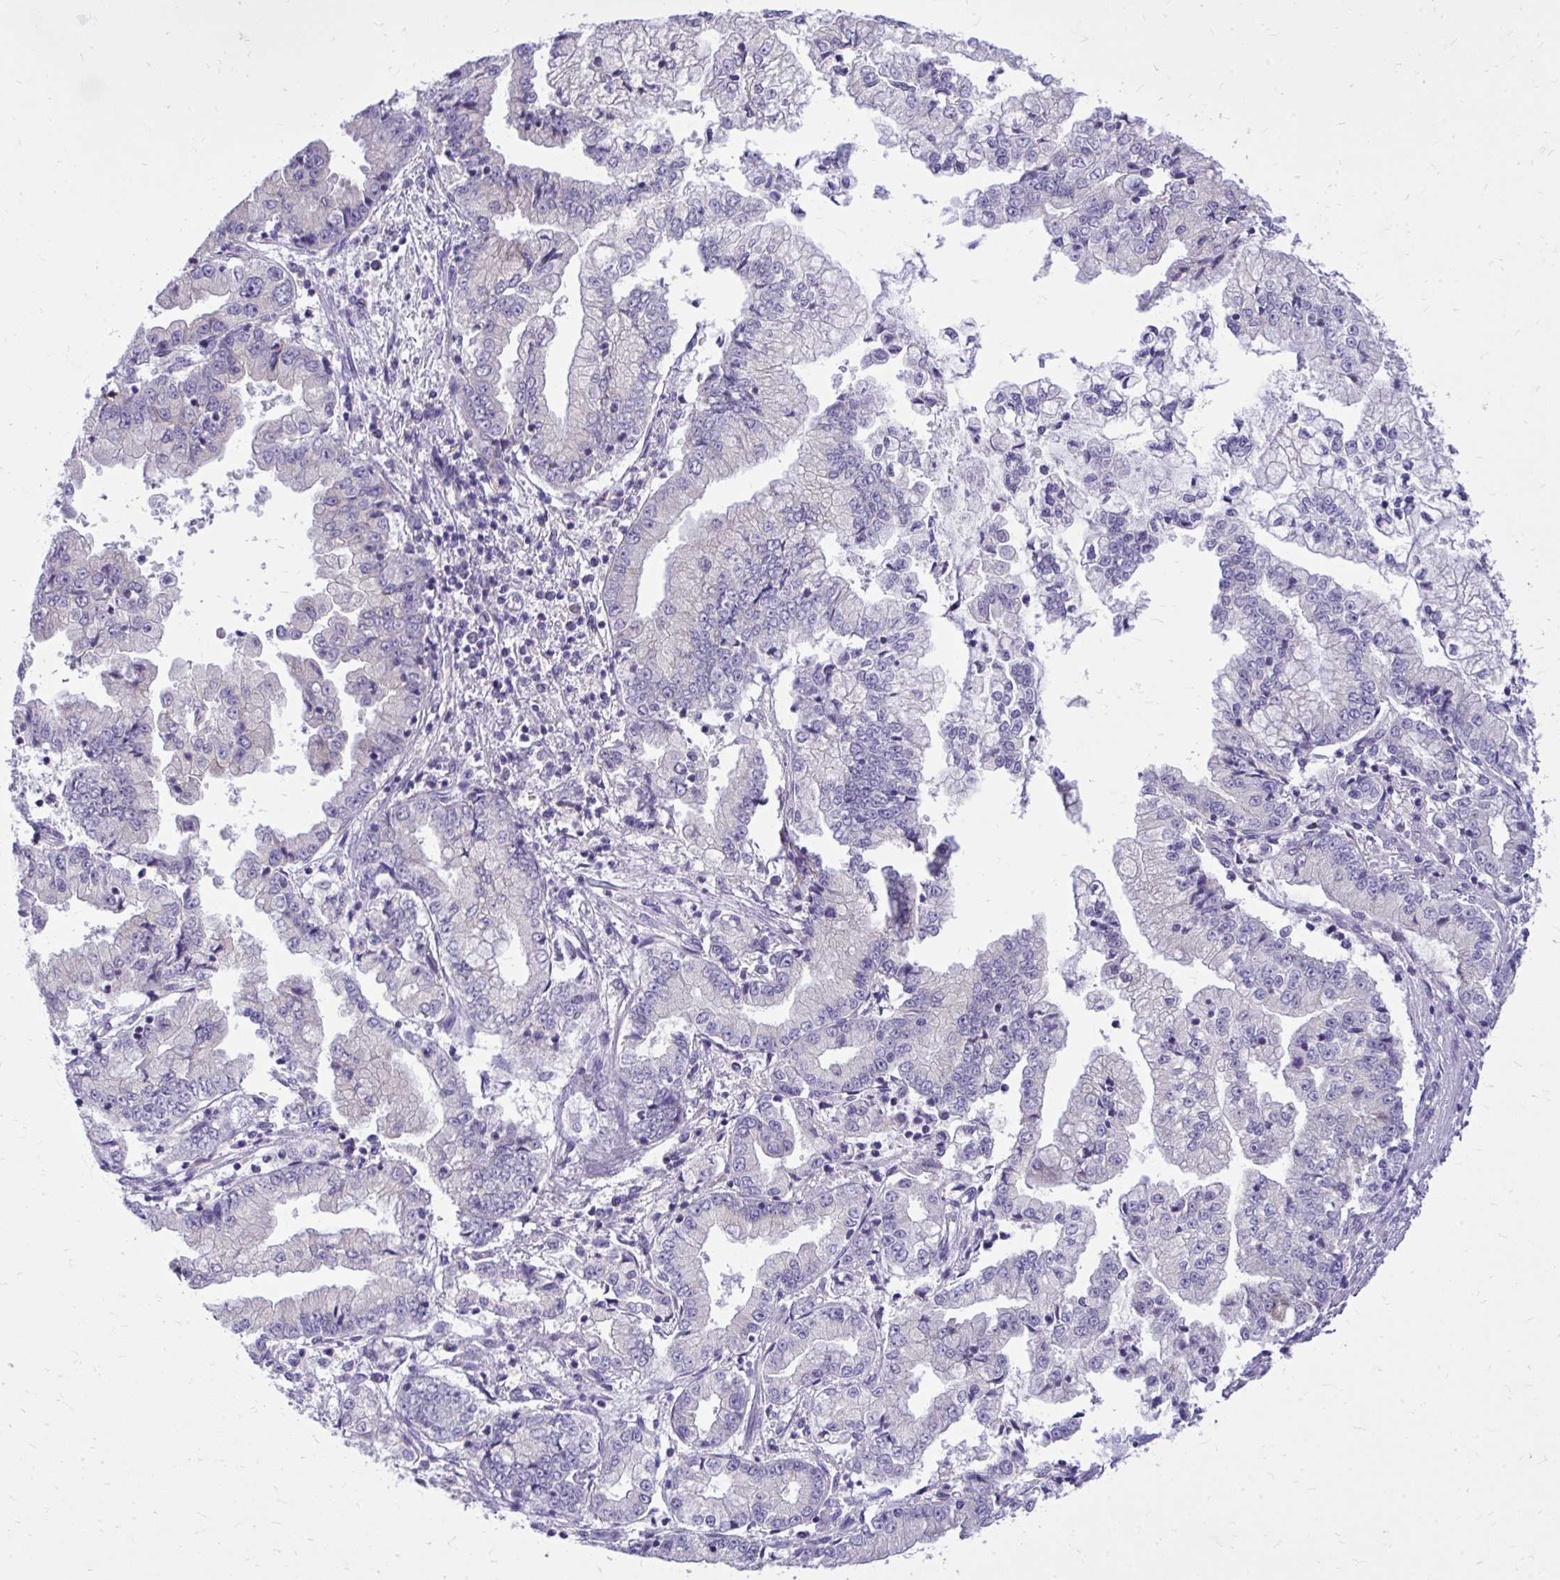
{"staining": {"intensity": "negative", "quantity": "none", "location": "none"}, "tissue": "stomach cancer", "cell_type": "Tumor cells", "image_type": "cancer", "snomed": [{"axis": "morphology", "description": "Adenocarcinoma, NOS"}, {"axis": "topography", "description": "Stomach, upper"}], "caption": "Immunohistochemical staining of human stomach cancer shows no significant positivity in tumor cells. (Brightfield microscopy of DAB IHC at high magnification).", "gene": "DPY19L1", "patient": {"sex": "female", "age": 74}}